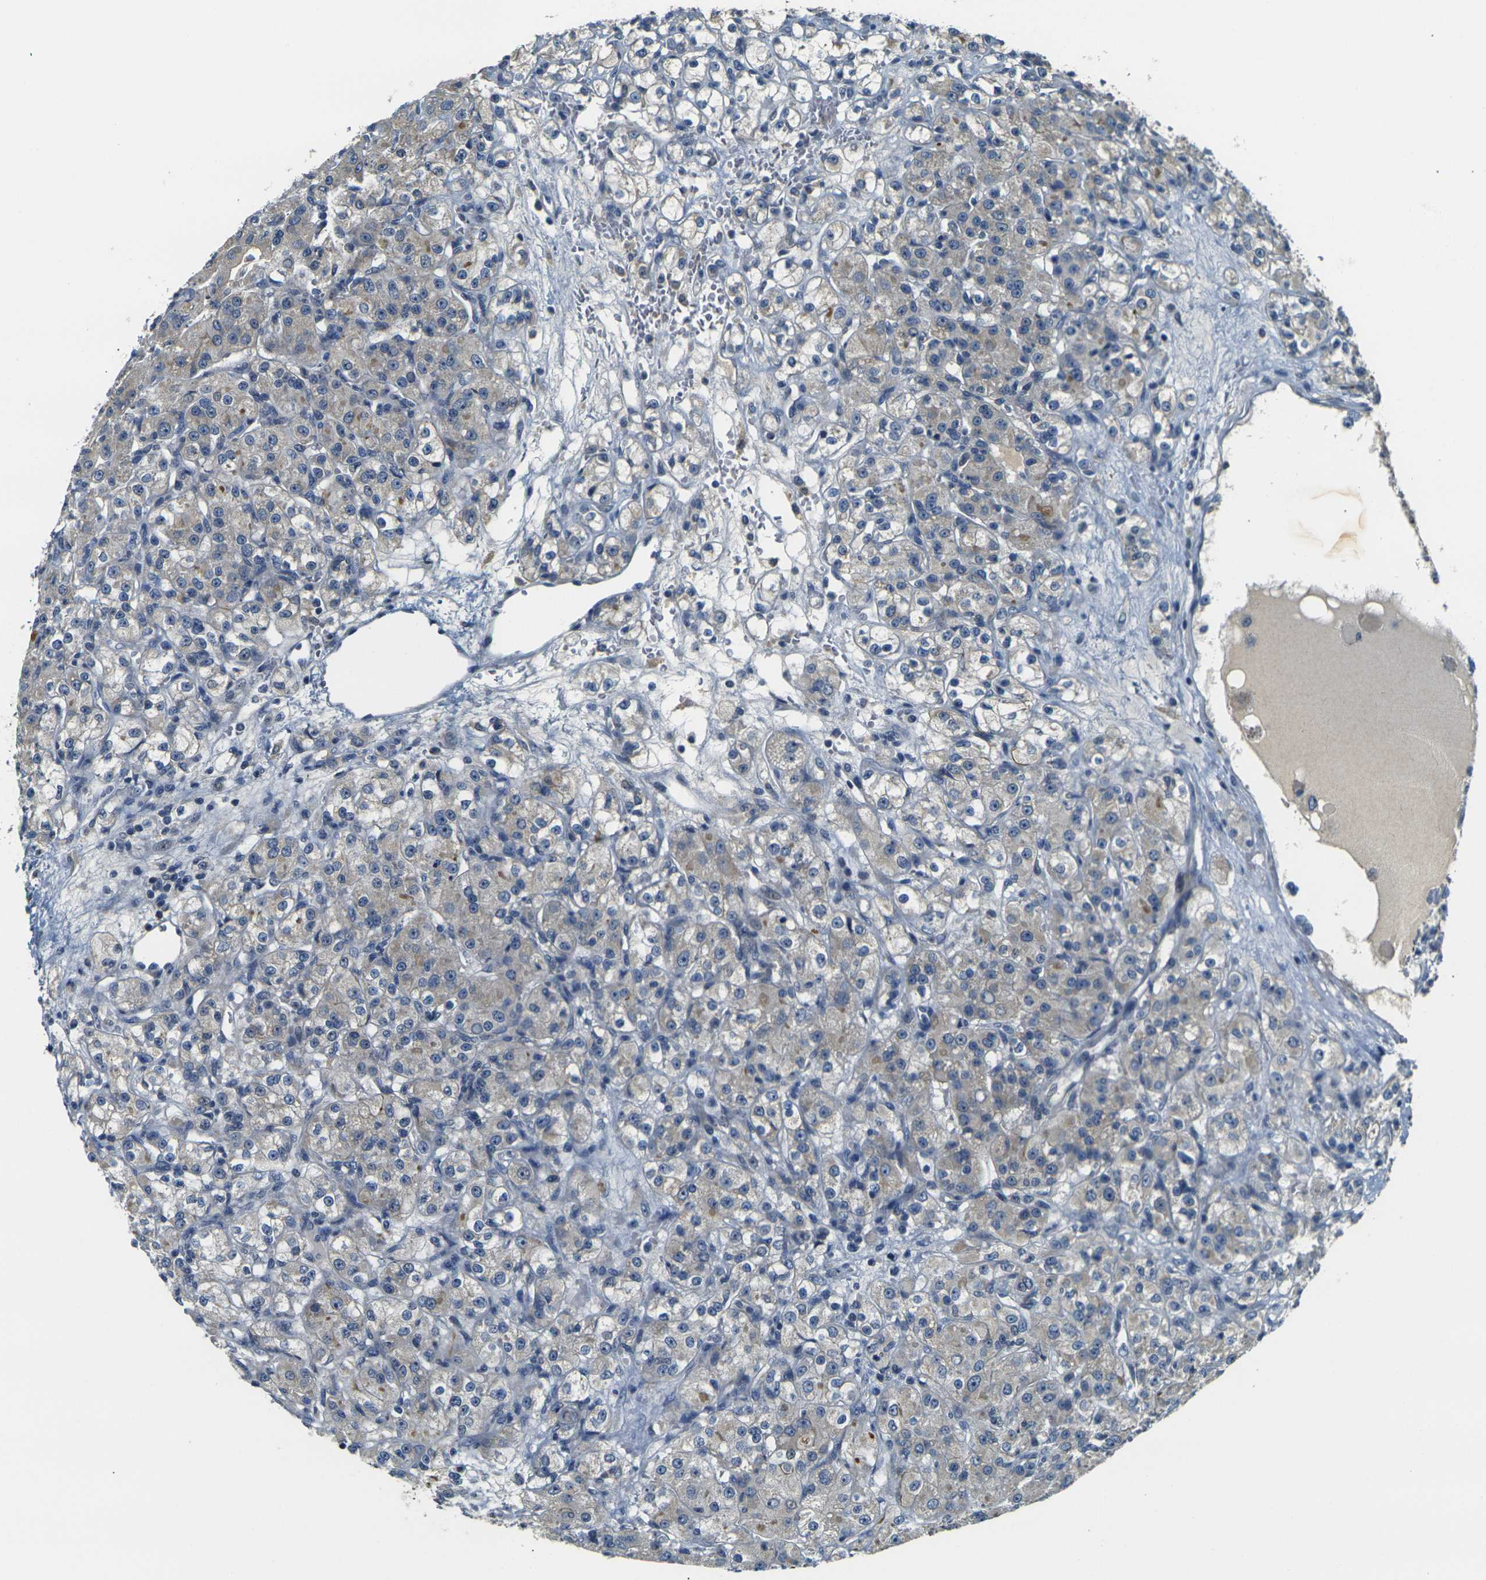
{"staining": {"intensity": "moderate", "quantity": "<25%", "location": "cytoplasmic/membranous"}, "tissue": "renal cancer", "cell_type": "Tumor cells", "image_type": "cancer", "snomed": [{"axis": "morphology", "description": "Normal tissue, NOS"}, {"axis": "morphology", "description": "Adenocarcinoma, NOS"}, {"axis": "topography", "description": "Kidney"}], "caption": "This is a histology image of immunohistochemistry (IHC) staining of renal cancer, which shows moderate positivity in the cytoplasmic/membranous of tumor cells.", "gene": "SHISAL2B", "patient": {"sex": "male", "age": 61}}